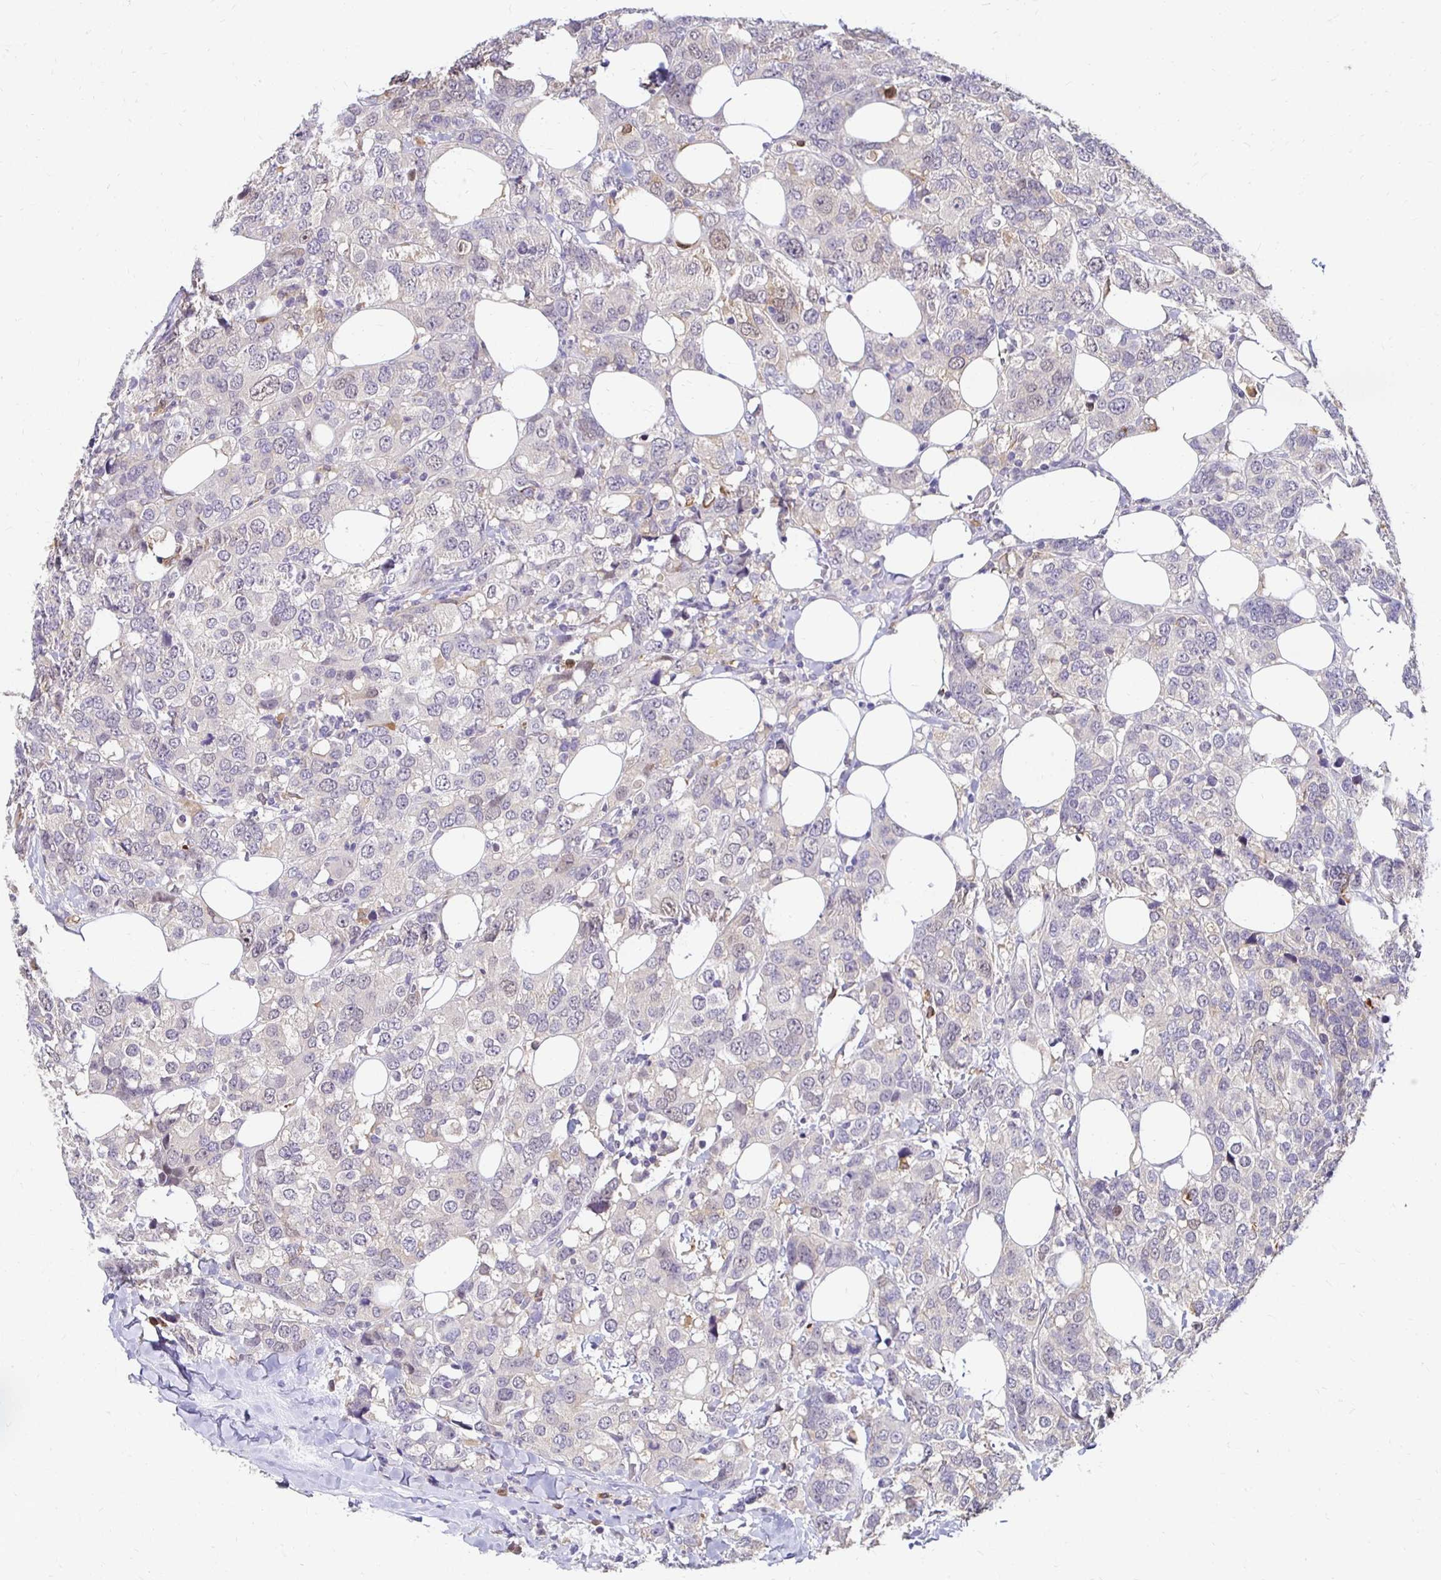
{"staining": {"intensity": "negative", "quantity": "none", "location": "none"}, "tissue": "breast cancer", "cell_type": "Tumor cells", "image_type": "cancer", "snomed": [{"axis": "morphology", "description": "Lobular carcinoma"}, {"axis": "topography", "description": "Breast"}], "caption": "A histopathology image of breast cancer stained for a protein exhibits no brown staining in tumor cells.", "gene": "PADI2", "patient": {"sex": "female", "age": 59}}